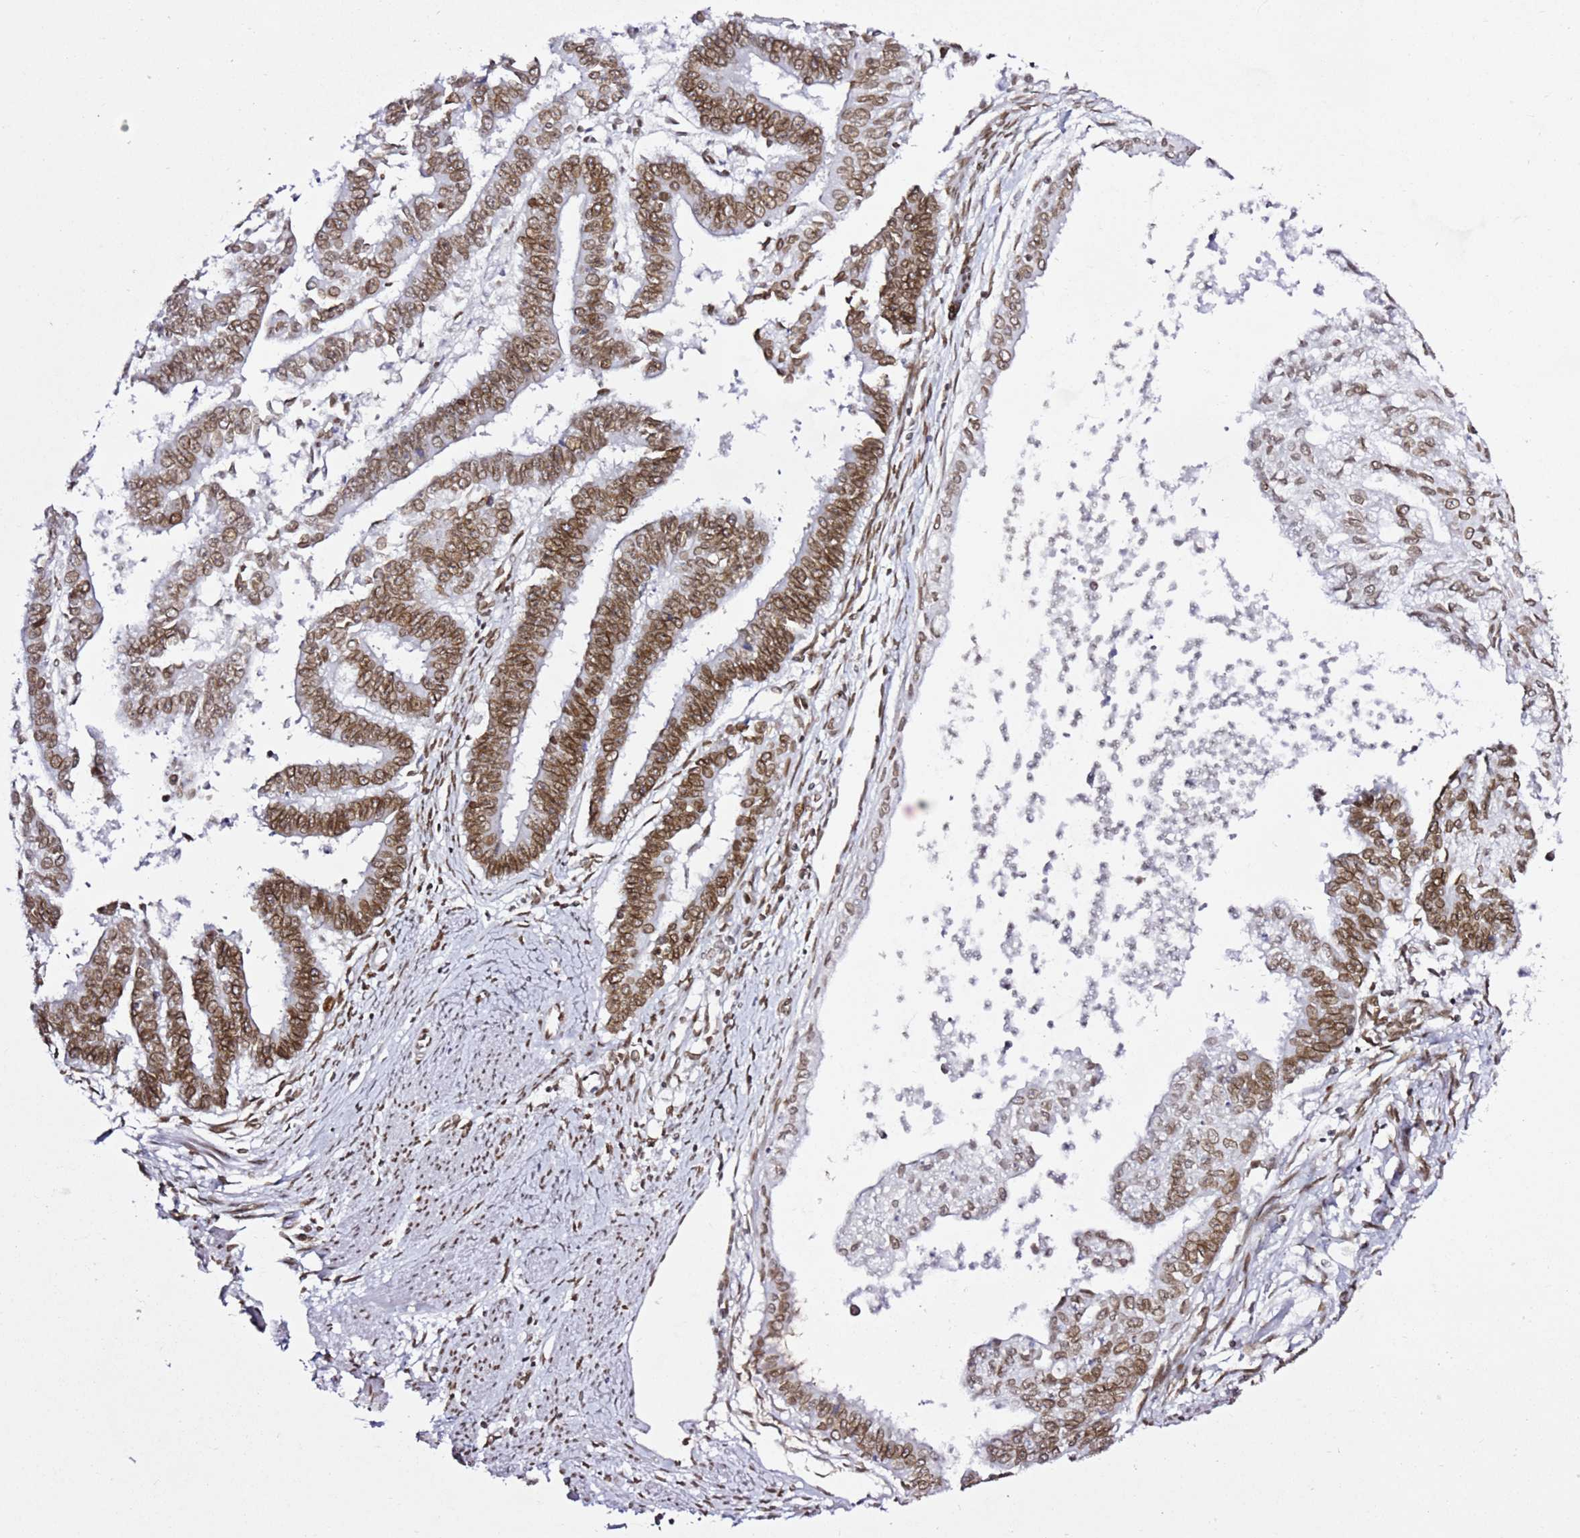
{"staining": {"intensity": "moderate", "quantity": ">75%", "location": "cytoplasmic/membranous,nuclear"}, "tissue": "endometrial cancer", "cell_type": "Tumor cells", "image_type": "cancer", "snomed": [{"axis": "morphology", "description": "Adenocarcinoma, NOS"}, {"axis": "topography", "description": "Endometrium"}], "caption": "Tumor cells display medium levels of moderate cytoplasmic/membranous and nuclear expression in about >75% of cells in human endometrial cancer.", "gene": "POU6F1", "patient": {"sex": "female", "age": 73}}